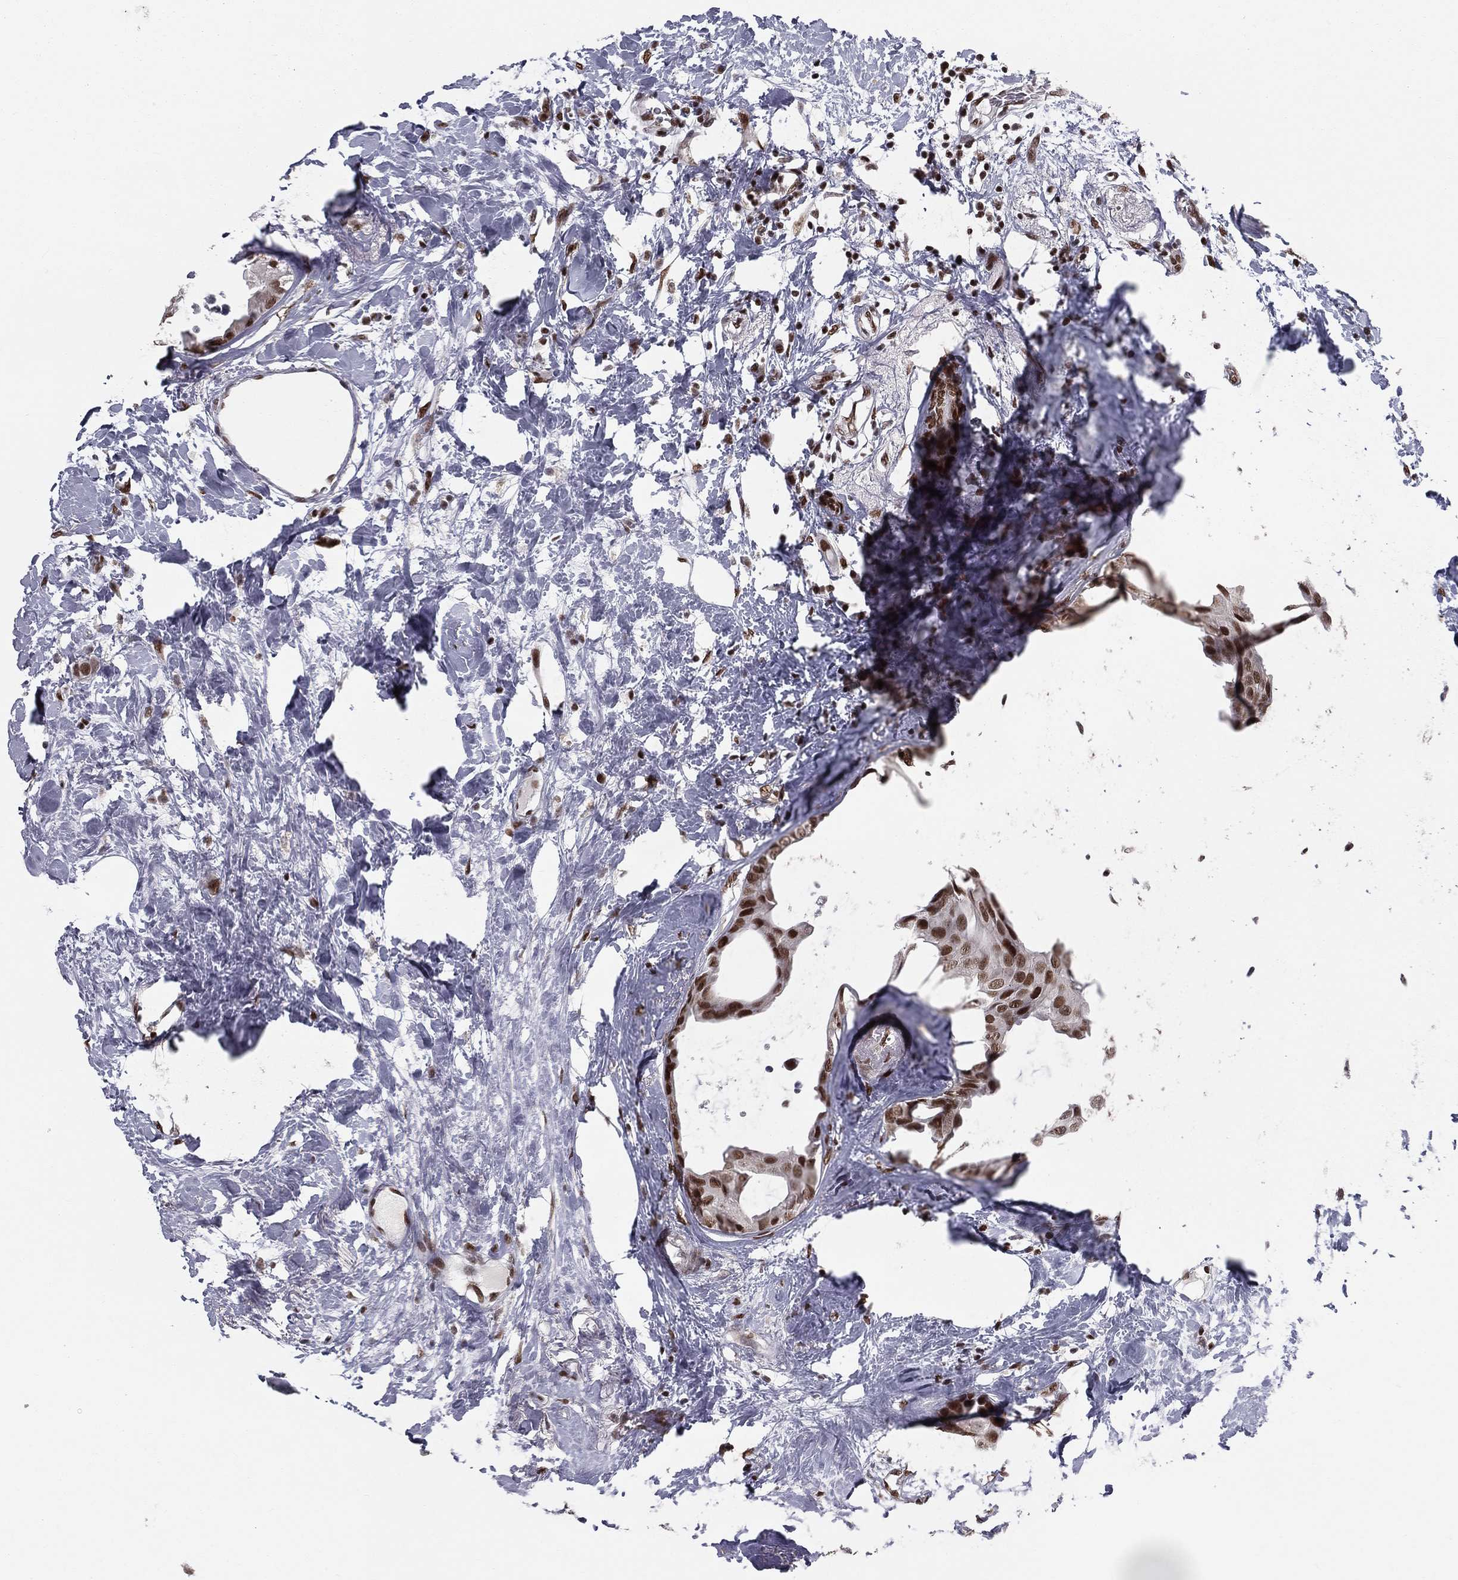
{"staining": {"intensity": "moderate", "quantity": ">75%", "location": "nuclear"}, "tissue": "breast cancer", "cell_type": "Tumor cells", "image_type": "cancer", "snomed": [{"axis": "morphology", "description": "Duct carcinoma"}, {"axis": "topography", "description": "Breast"}], "caption": "Human breast cancer stained with a protein marker displays moderate staining in tumor cells.", "gene": "NFYB", "patient": {"sex": "female", "age": 45}}